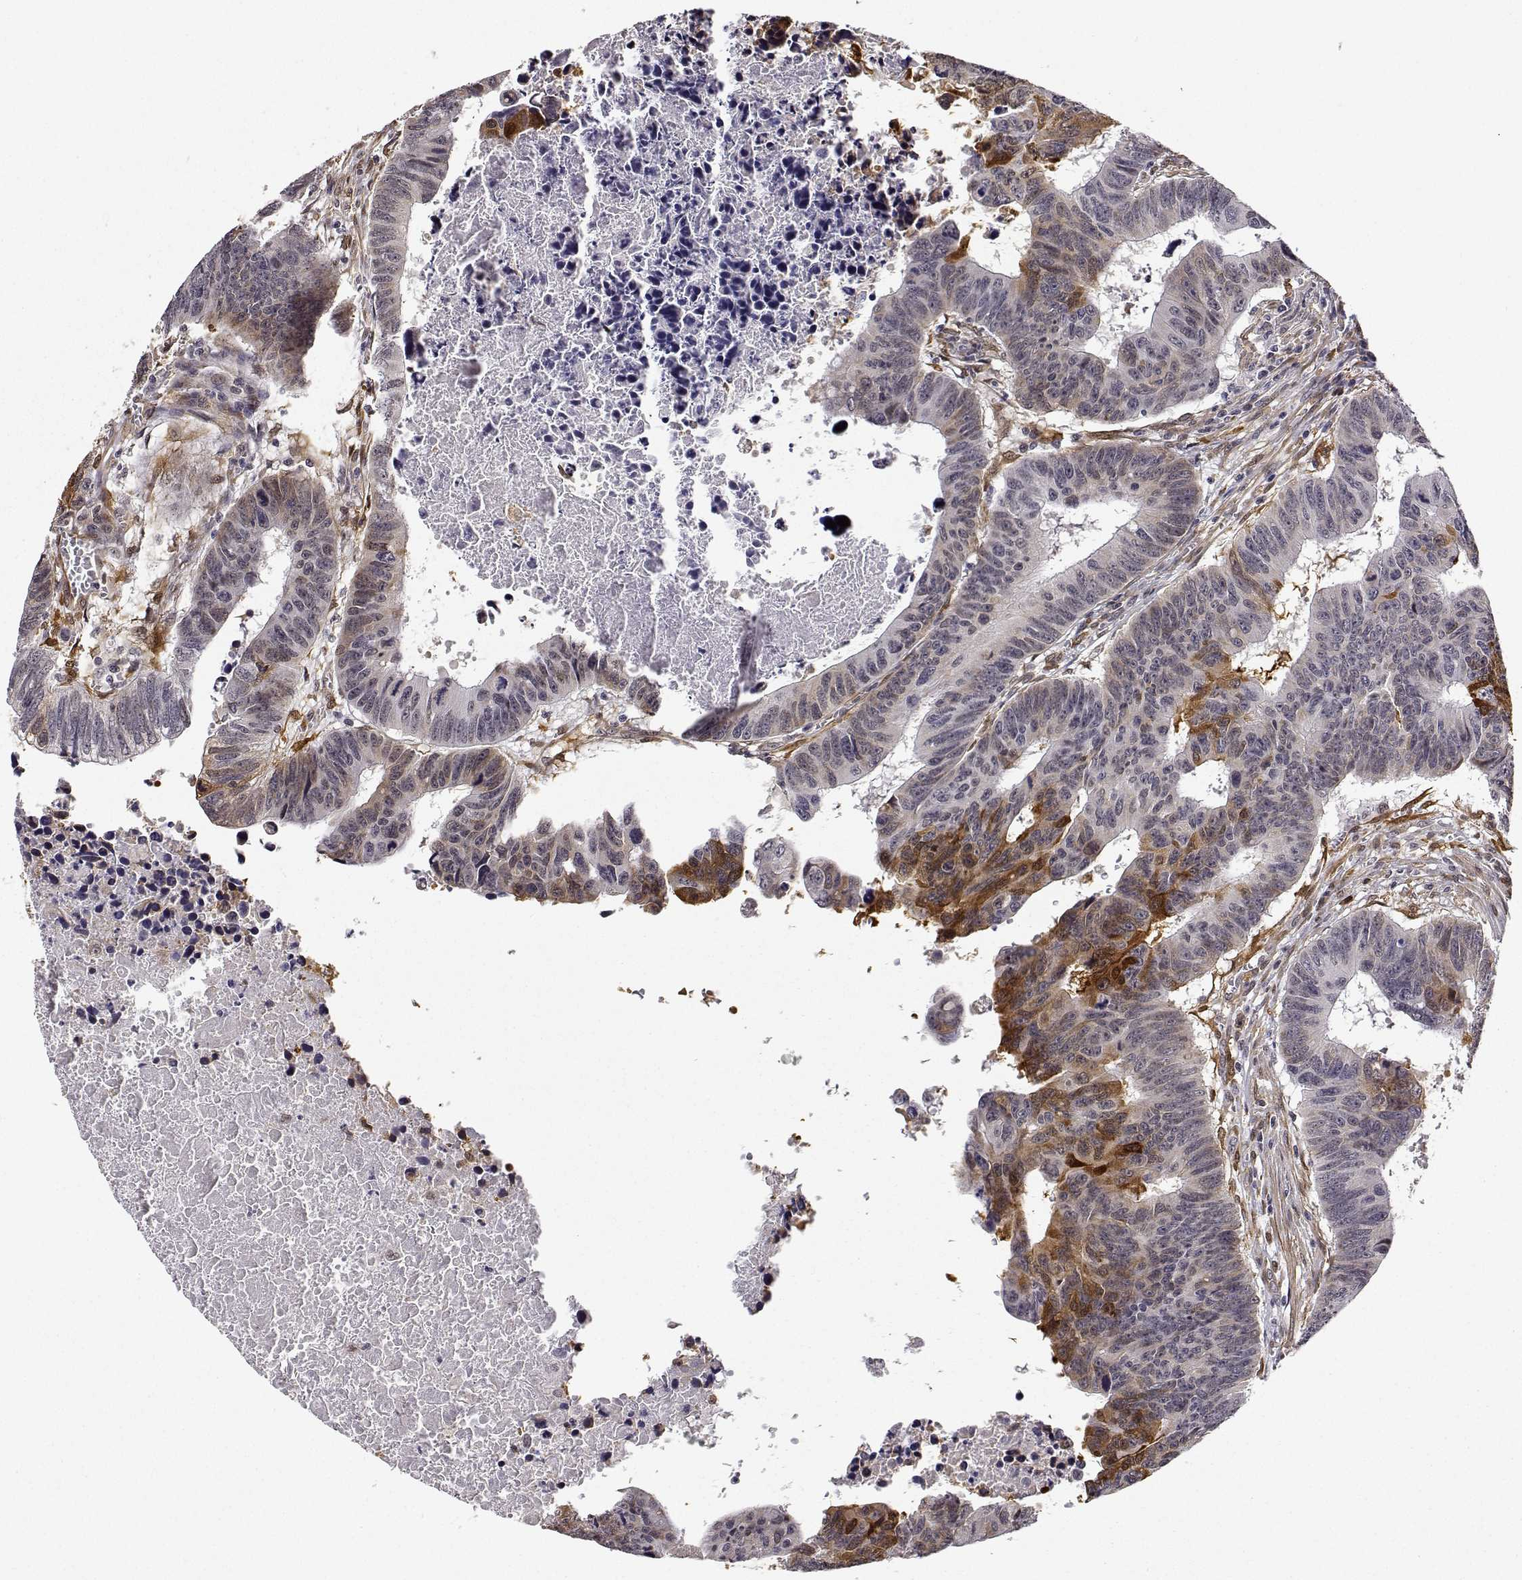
{"staining": {"intensity": "strong", "quantity": "<25%", "location": "cytoplasmic/membranous"}, "tissue": "colorectal cancer", "cell_type": "Tumor cells", "image_type": "cancer", "snomed": [{"axis": "morphology", "description": "Adenocarcinoma, NOS"}, {"axis": "topography", "description": "Rectum"}], "caption": "Protein staining of colorectal adenocarcinoma tissue shows strong cytoplasmic/membranous staining in about <25% of tumor cells.", "gene": "PHGDH", "patient": {"sex": "female", "age": 85}}